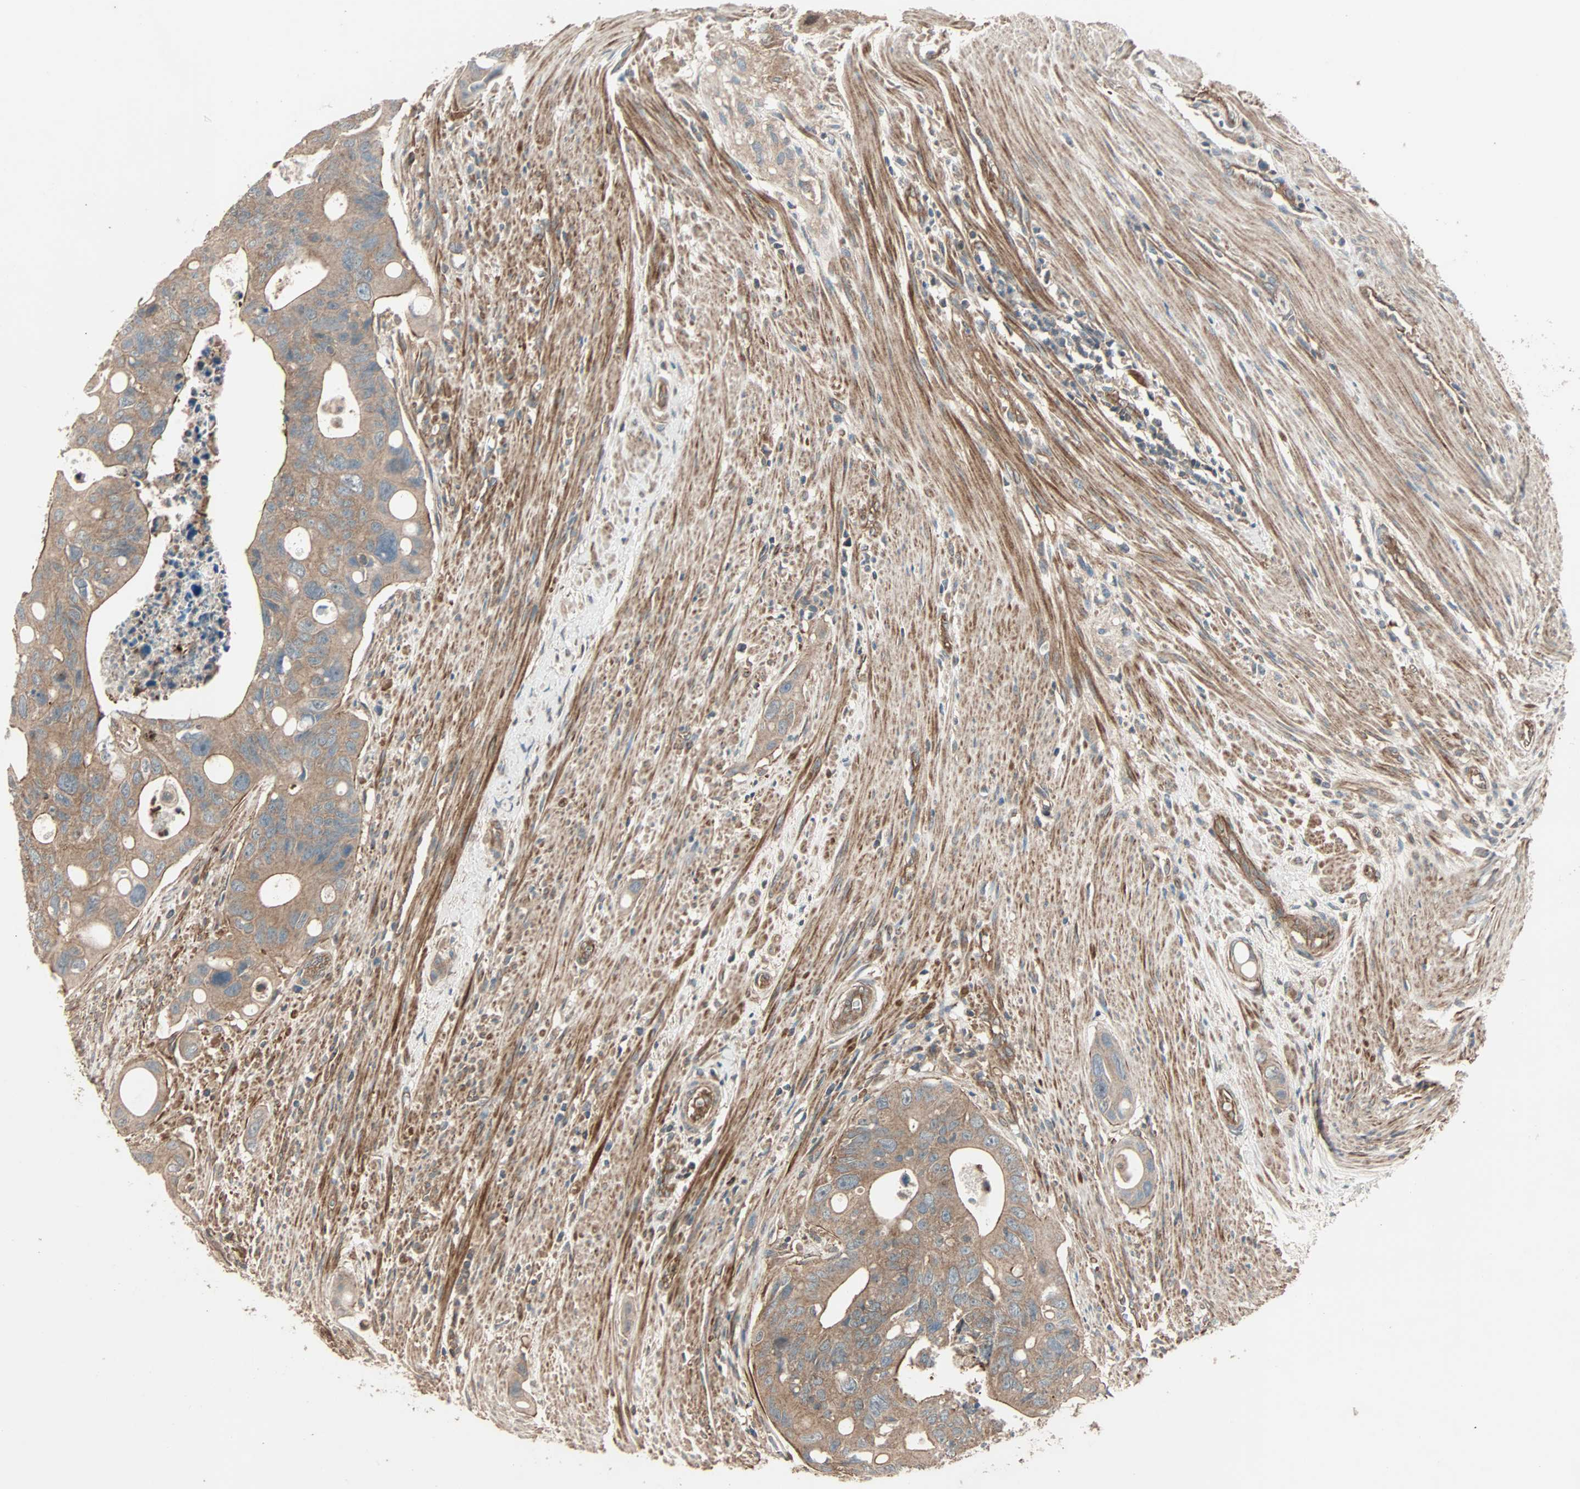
{"staining": {"intensity": "moderate", "quantity": ">75%", "location": "cytoplasmic/membranous"}, "tissue": "colorectal cancer", "cell_type": "Tumor cells", "image_type": "cancer", "snomed": [{"axis": "morphology", "description": "Adenocarcinoma, NOS"}, {"axis": "topography", "description": "Colon"}], "caption": "Adenocarcinoma (colorectal) stained with a protein marker demonstrates moderate staining in tumor cells.", "gene": "GCK", "patient": {"sex": "female", "age": 57}}